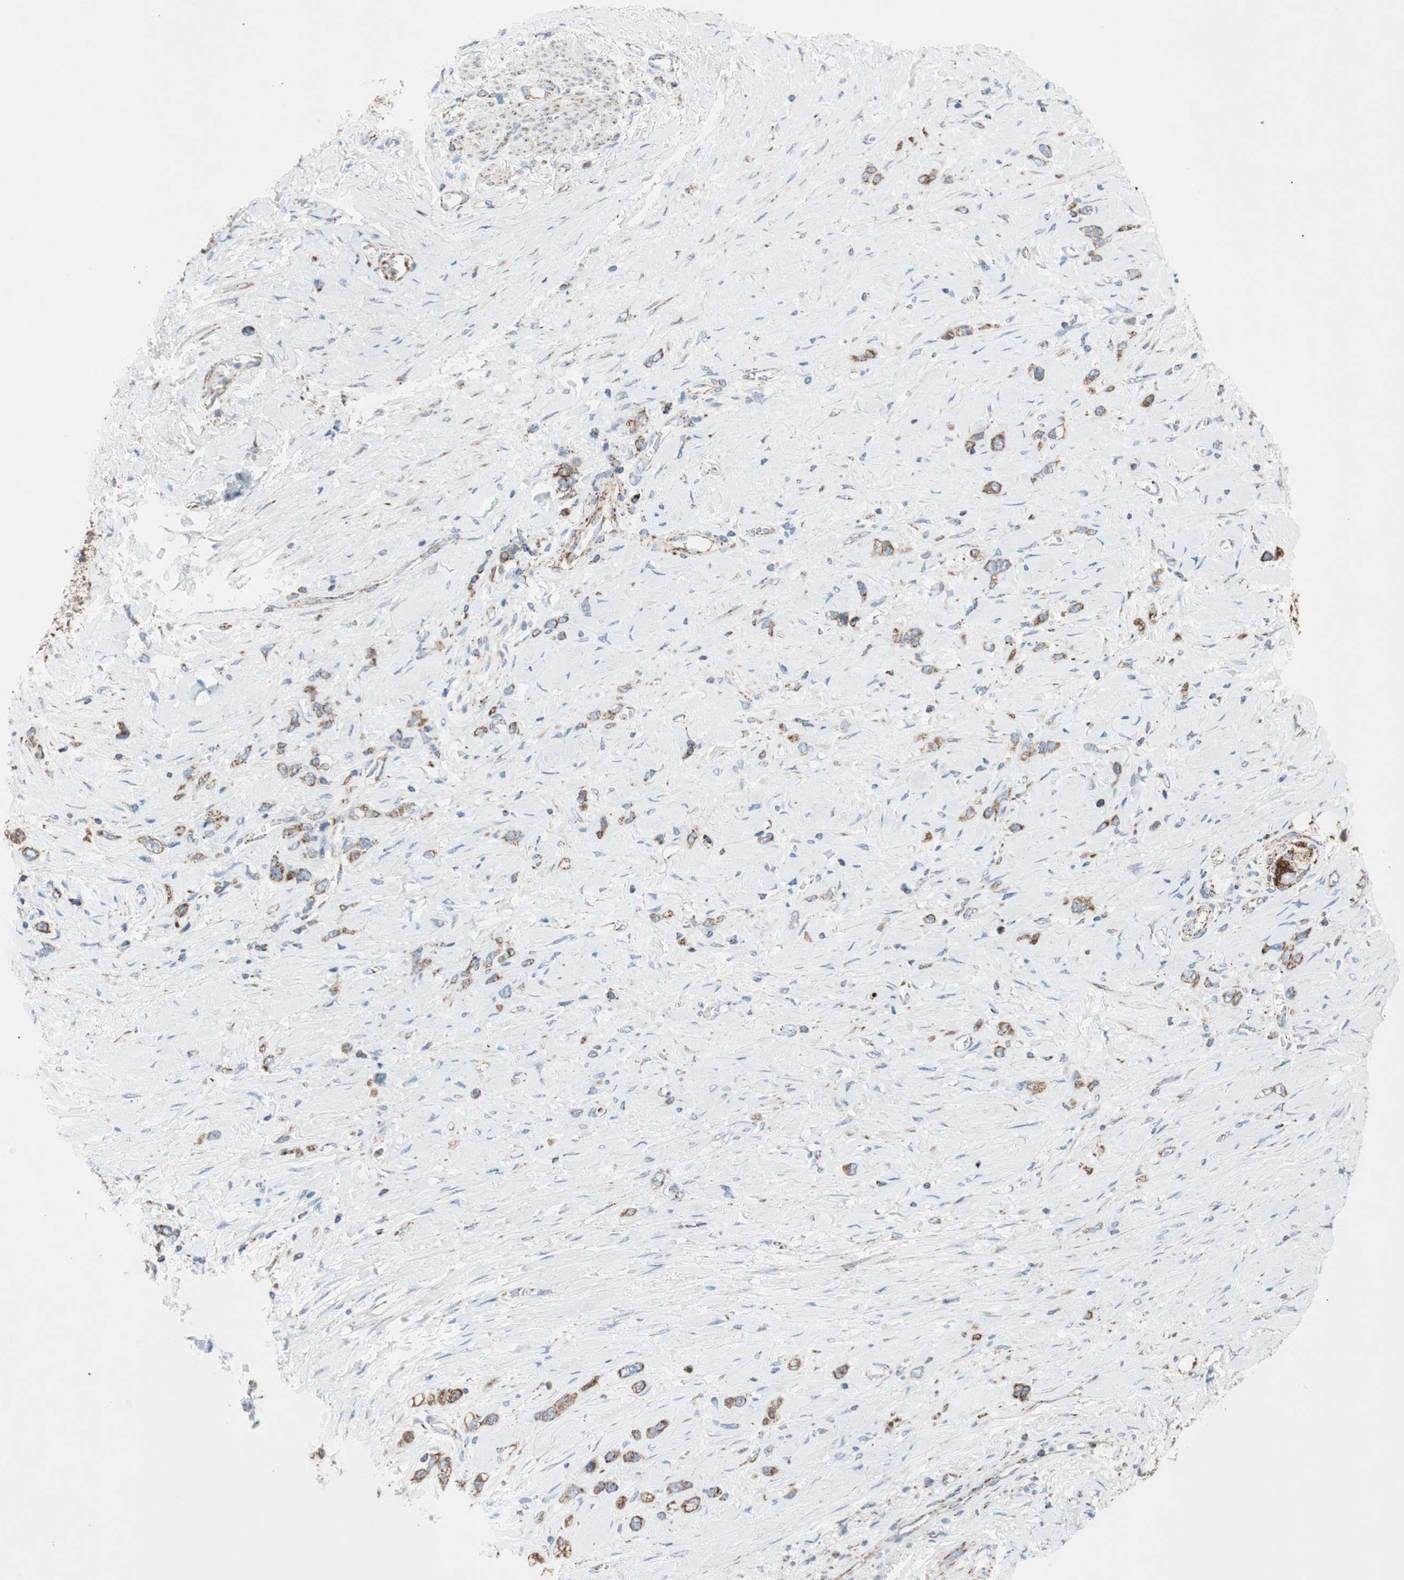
{"staining": {"intensity": "moderate", "quantity": ">75%", "location": "cytoplasmic/membranous"}, "tissue": "stomach cancer", "cell_type": "Tumor cells", "image_type": "cancer", "snomed": [{"axis": "morphology", "description": "Normal tissue, NOS"}, {"axis": "morphology", "description": "Adenocarcinoma, NOS"}, {"axis": "morphology", "description": "Adenocarcinoma, High grade"}, {"axis": "topography", "description": "Stomach, upper"}, {"axis": "topography", "description": "Stomach"}], "caption": "Human adenocarcinoma (high-grade) (stomach) stained with a brown dye exhibits moderate cytoplasmic/membranous positive expression in approximately >75% of tumor cells.", "gene": "PCSK4", "patient": {"sex": "female", "age": 65}}